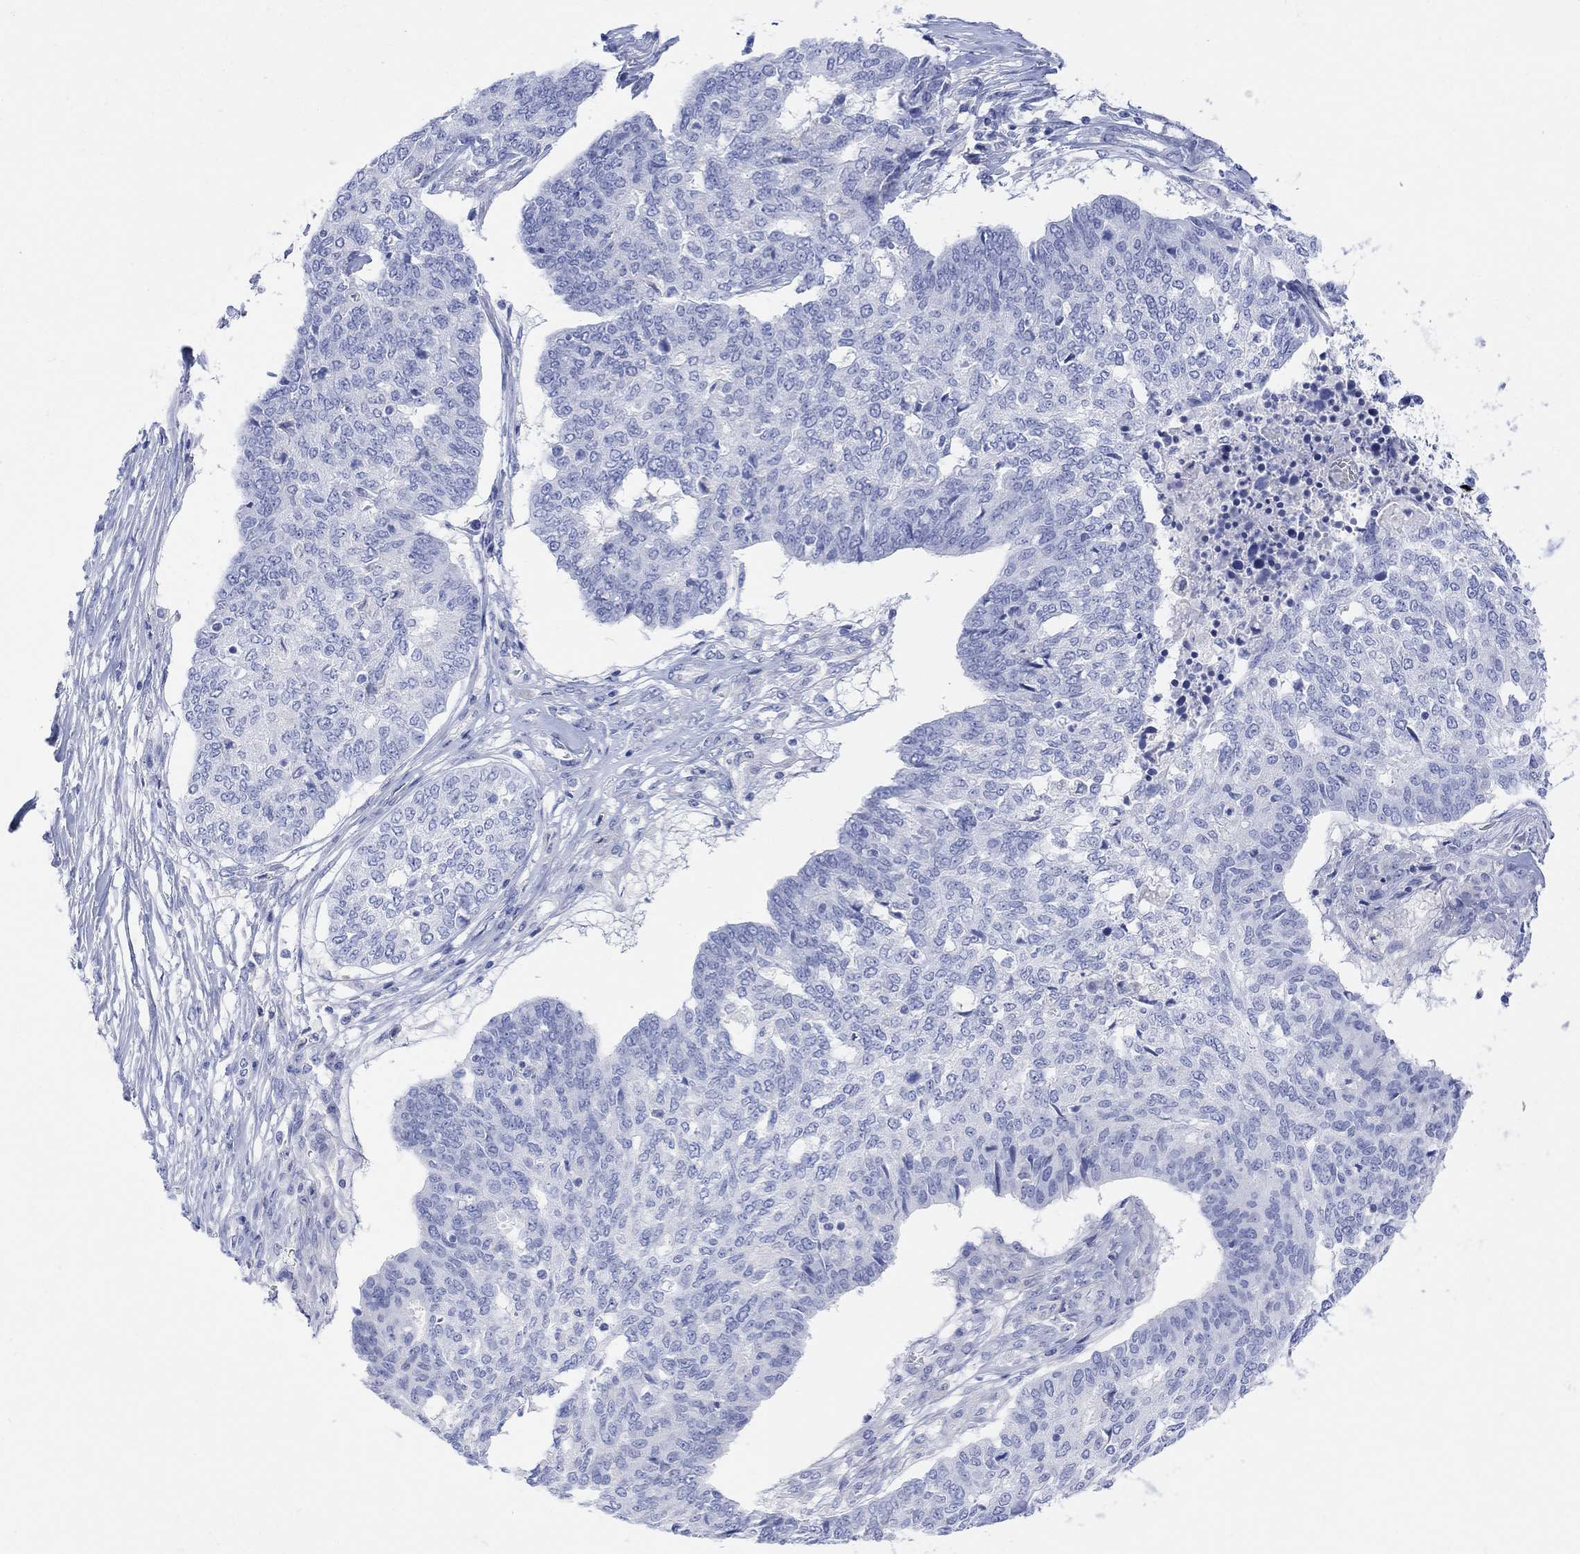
{"staining": {"intensity": "negative", "quantity": "none", "location": "none"}, "tissue": "ovarian cancer", "cell_type": "Tumor cells", "image_type": "cancer", "snomed": [{"axis": "morphology", "description": "Cystadenocarcinoma, serous, NOS"}, {"axis": "topography", "description": "Ovary"}], "caption": "There is no significant expression in tumor cells of serous cystadenocarcinoma (ovarian). (Stains: DAB immunohistochemistry (IHC) with hematoxylin counter stain, Microscopy: brightfield microscopy at high magnification).", "gene": "GNG13", "patient": {"sex": "female", "age": 67}}